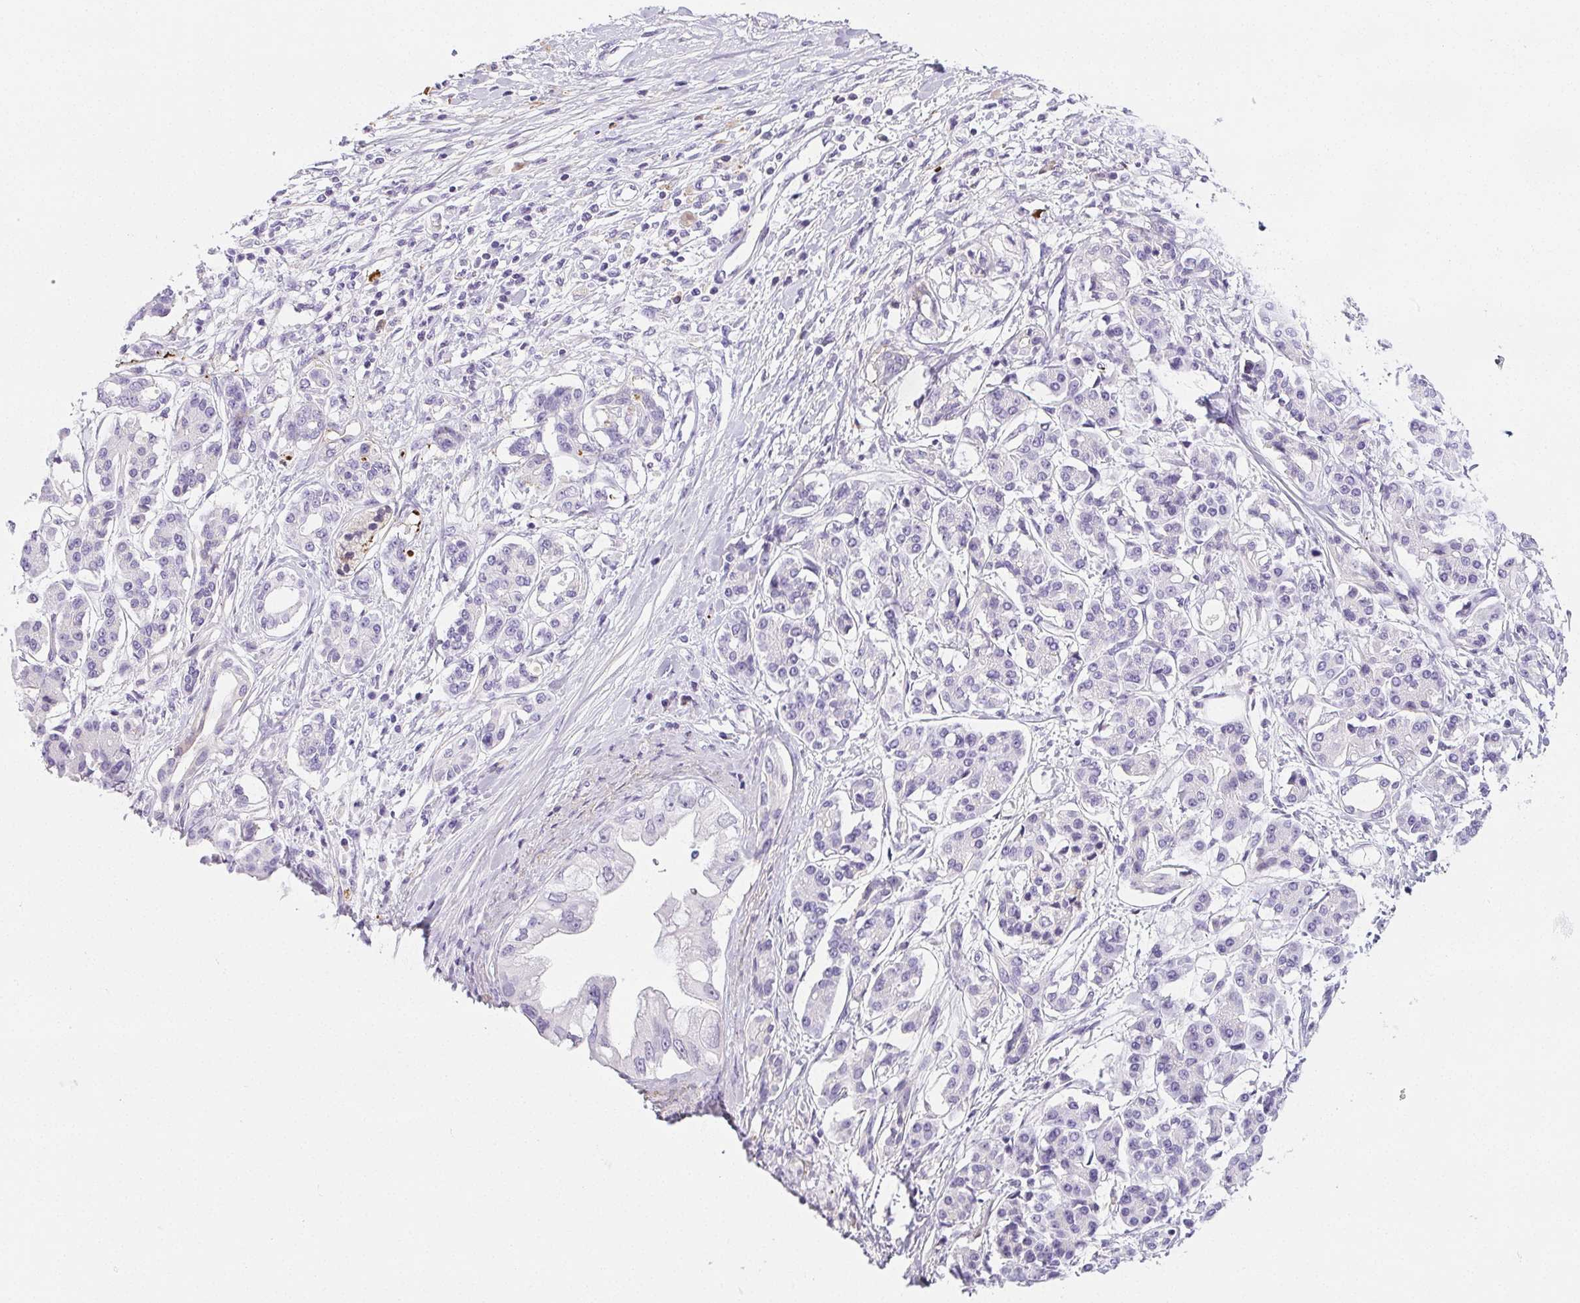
{"staining": {"intensity": "negative", "quantity": "none", "location": "none"}, "tissue": "pancreatic cancer", "cell_type": "Tumor cells", "image_type": "cancer", "snomed": [{"axis": "morphology", "description": "Adenocarcinoma, NOS"}, {"axis": "topography", "description": "Pancreas"}], "caption": "This image is of pancreatic adenocarcinoma stained with immunohistochemistry (IHC) to label a protein in brown with the nuclei are counter-stained blue. There is no staining in tumor cells.", "gene": "VTN", "patient": {"sex": "female", "age": 56}}